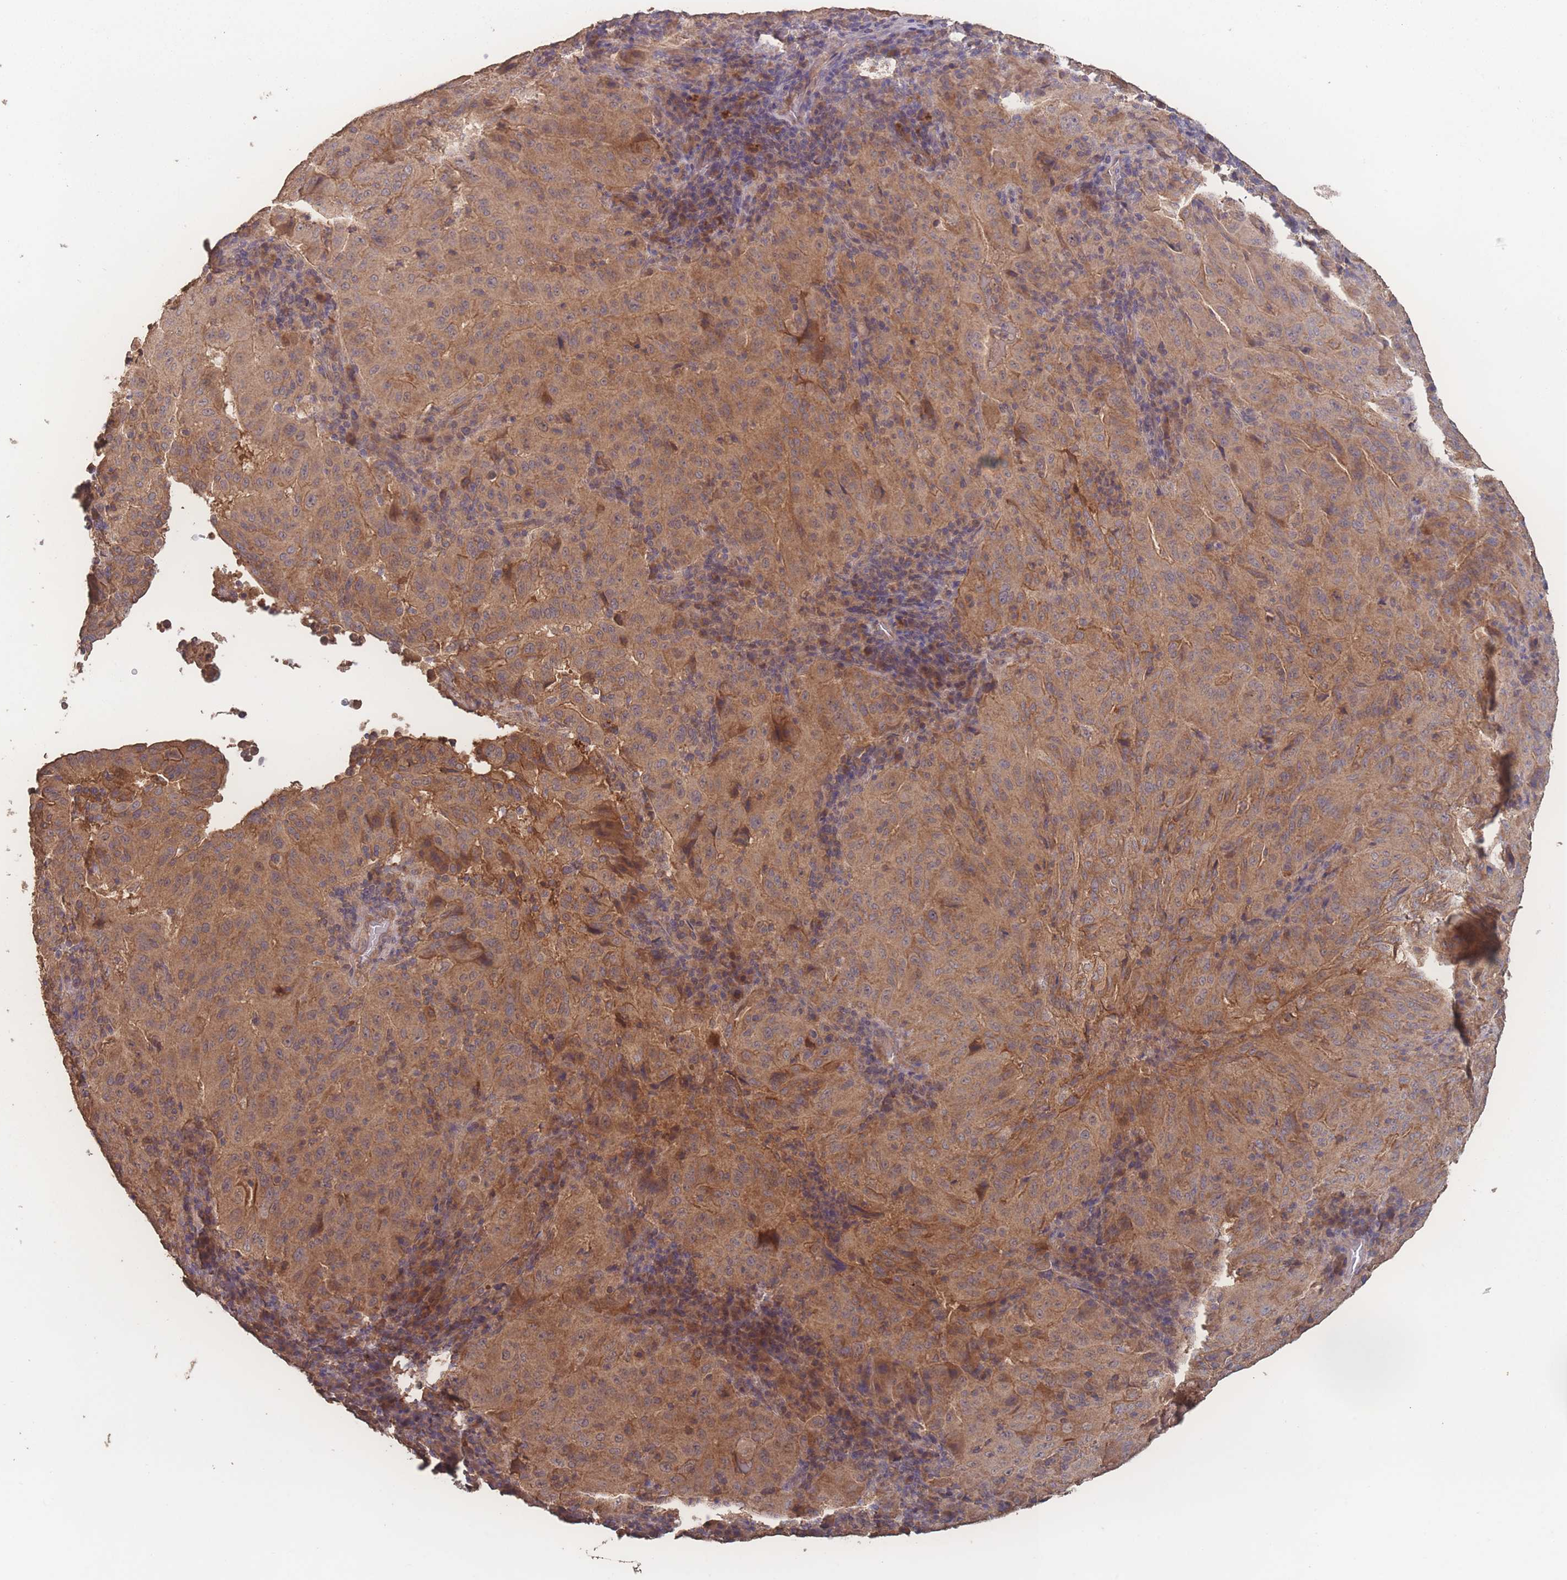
{"staining": {"intensity": "moderate", "quantity": "25%-75%", "location": "cytoplasmic/membranous"}, "tissue": "pancreatic cancer", "cell_type": "Tumor cells", "image_type": "cancer", "snomed": [{"axis": "morphology", "description": "Adenocarcinoma, NOS"}, {"axis": "topography", "description": "Pancreas"}], "caption": "Pancreatic cancer (adenocarcinoma) stained with a protein marker displays moderate staining in tumor cells.", "gene": "ATXN10", "patient": {"sex": "male", "age": 63}}